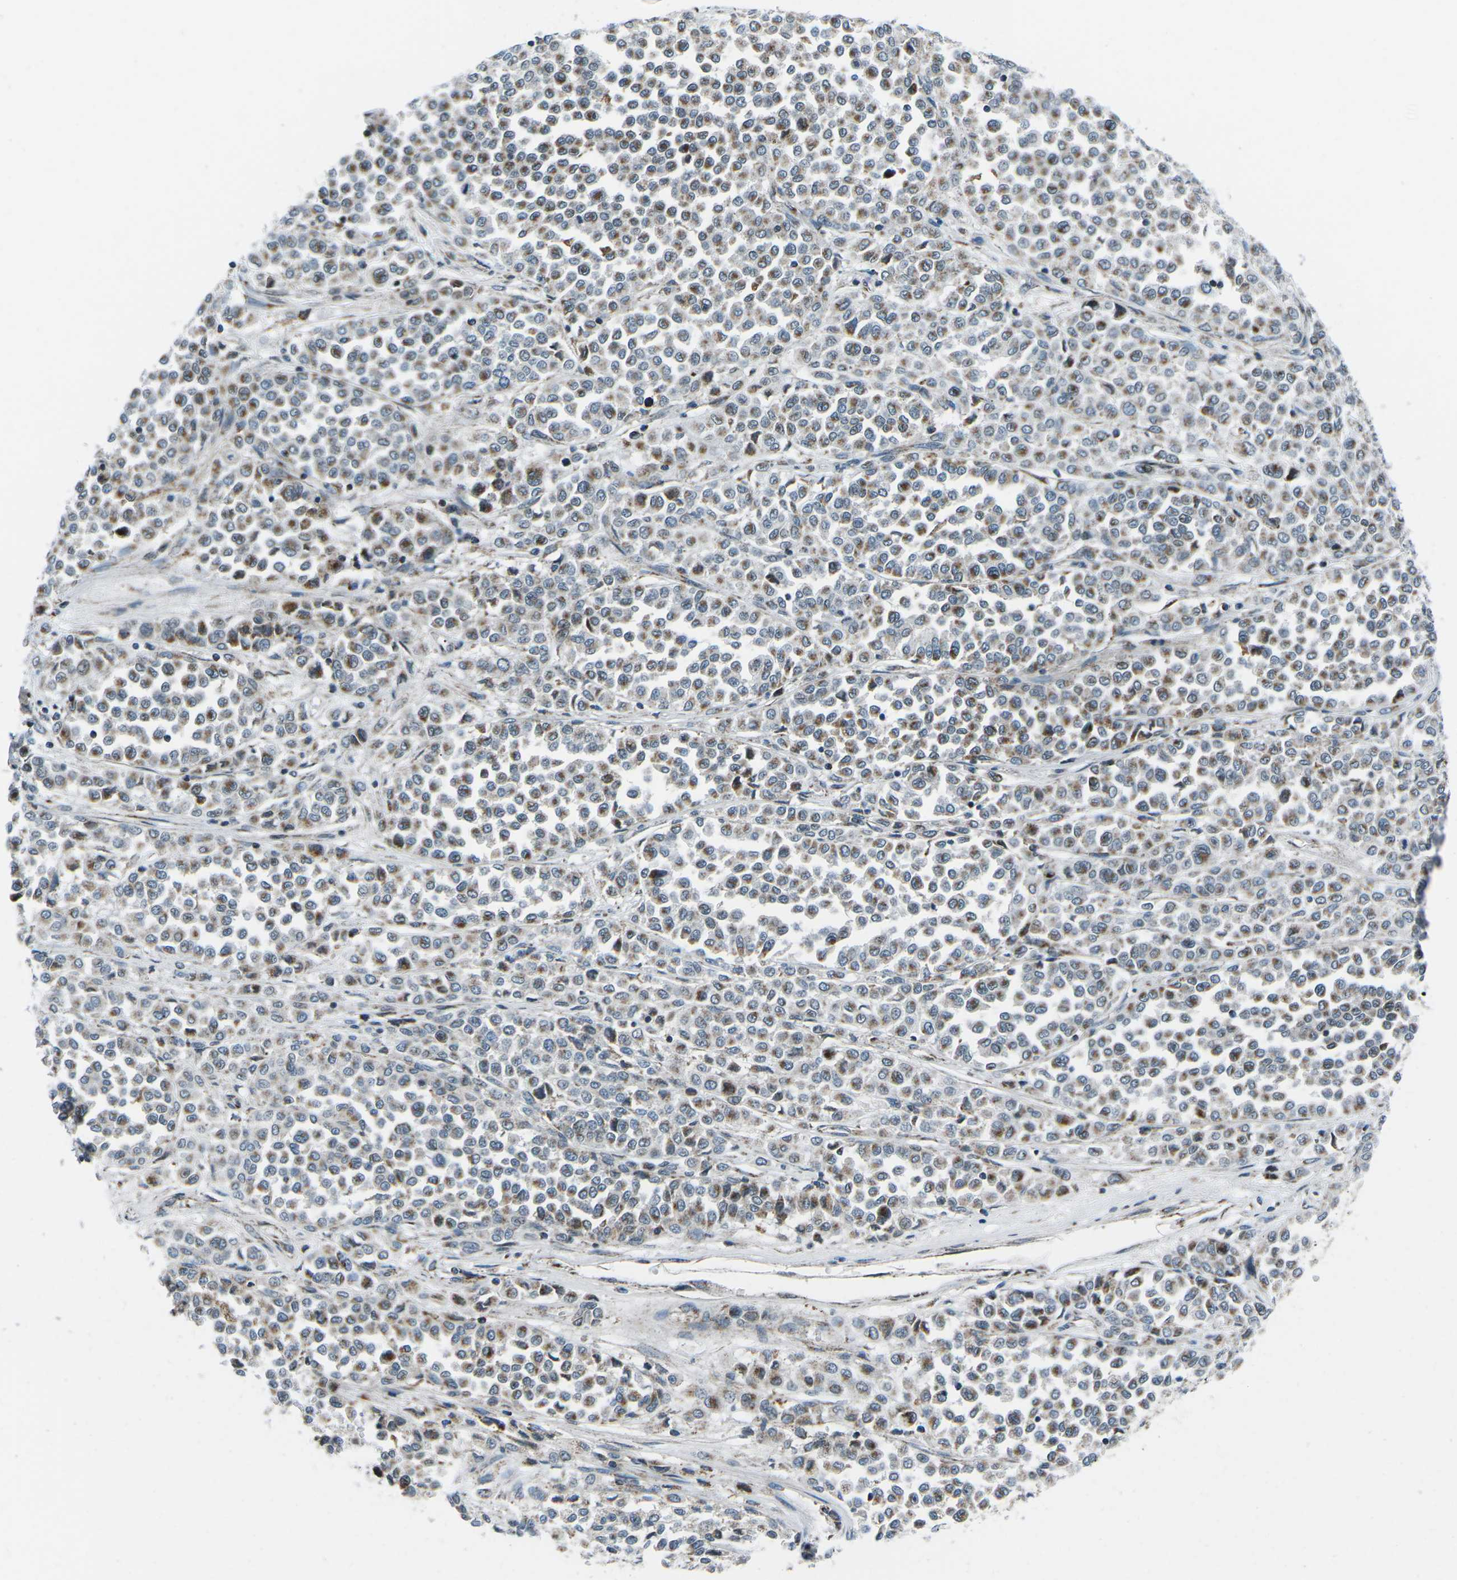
{"staining": {"intensity": "moderate", "quantity": ">75%", "location": "cytoplasmic/membranous"}, "tissue": "melanoma", "cell_type": "Tumor cells", "image_type": "cancer", "snomed": [{"axis": "morphology", "description": "Malignant melanoma, Metastatic site"}, {"axis": "topography", "description": "Pancreas"}], "caption": "Melanoma tissue demonstrates moderate cytoplasmic/membranous staining in about >75% of tumor cells, visualized by immunohistochemistry.", "gene": "RFESD", "patient": {"sex": "female", "age": 30}}